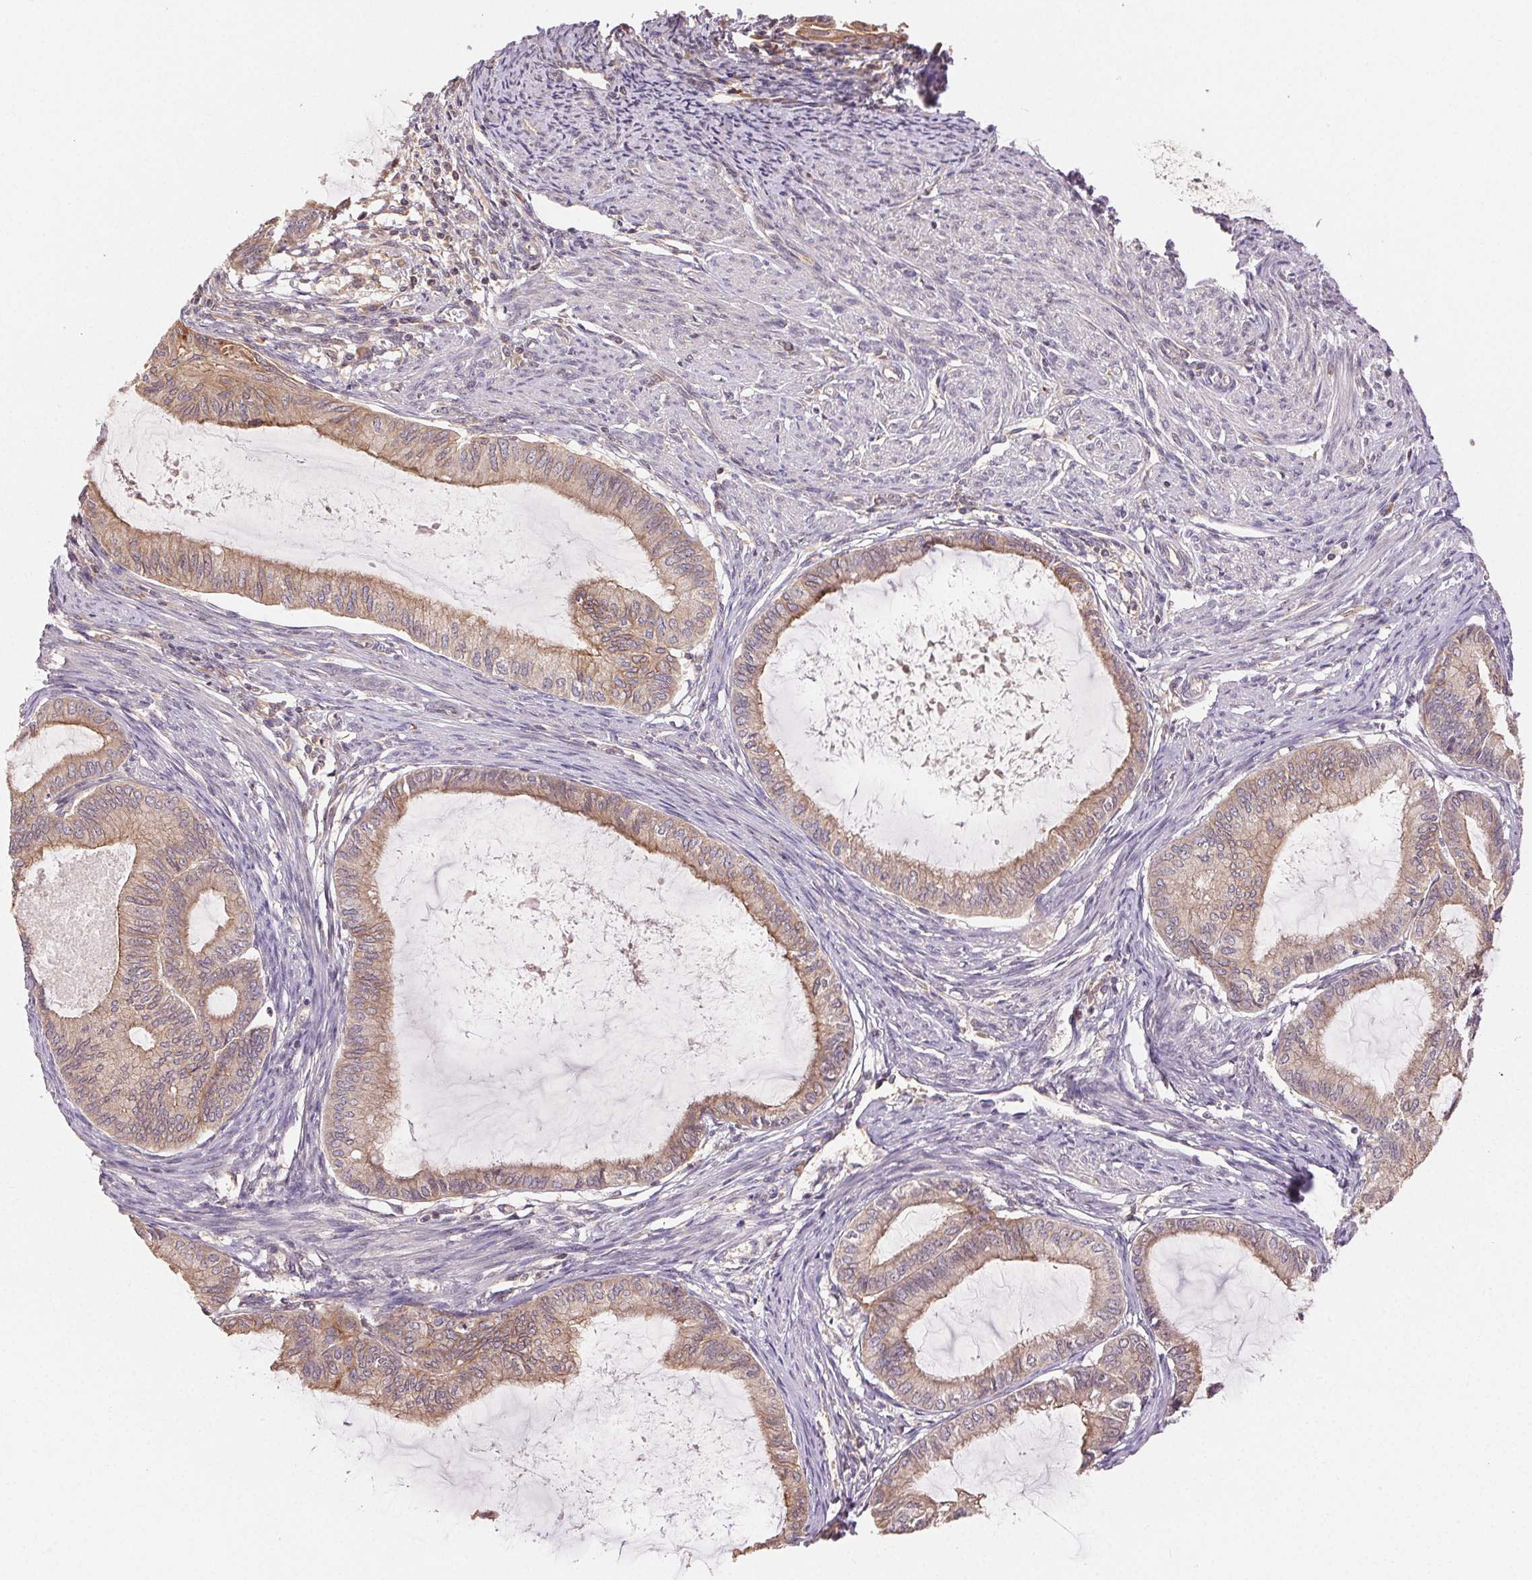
{"staining": {"intensity": "weak", "quantity": "25%-75%", "location": "cytoplasmic/membranous"}, "tissue": "endometrial cancer", "cell_type": "Tumor cells", "image_type": "cancer", "snomed": [{"axis": "morphology", "description": "Adenocarcinoma, NOS"}, {"axis": "topography", "description": "Endometrium"}], "caption": "Endometrial adenocarcinoma stained with IHC demonstrates weak cytoplasmic/membranous staining in approximately 25%-75% of tumor cells. (Brightfield microscopy of DAB IHC at high magnification).", "gene": "MAPKAPK2", "patient": {"sex": "female", "age": 86}}